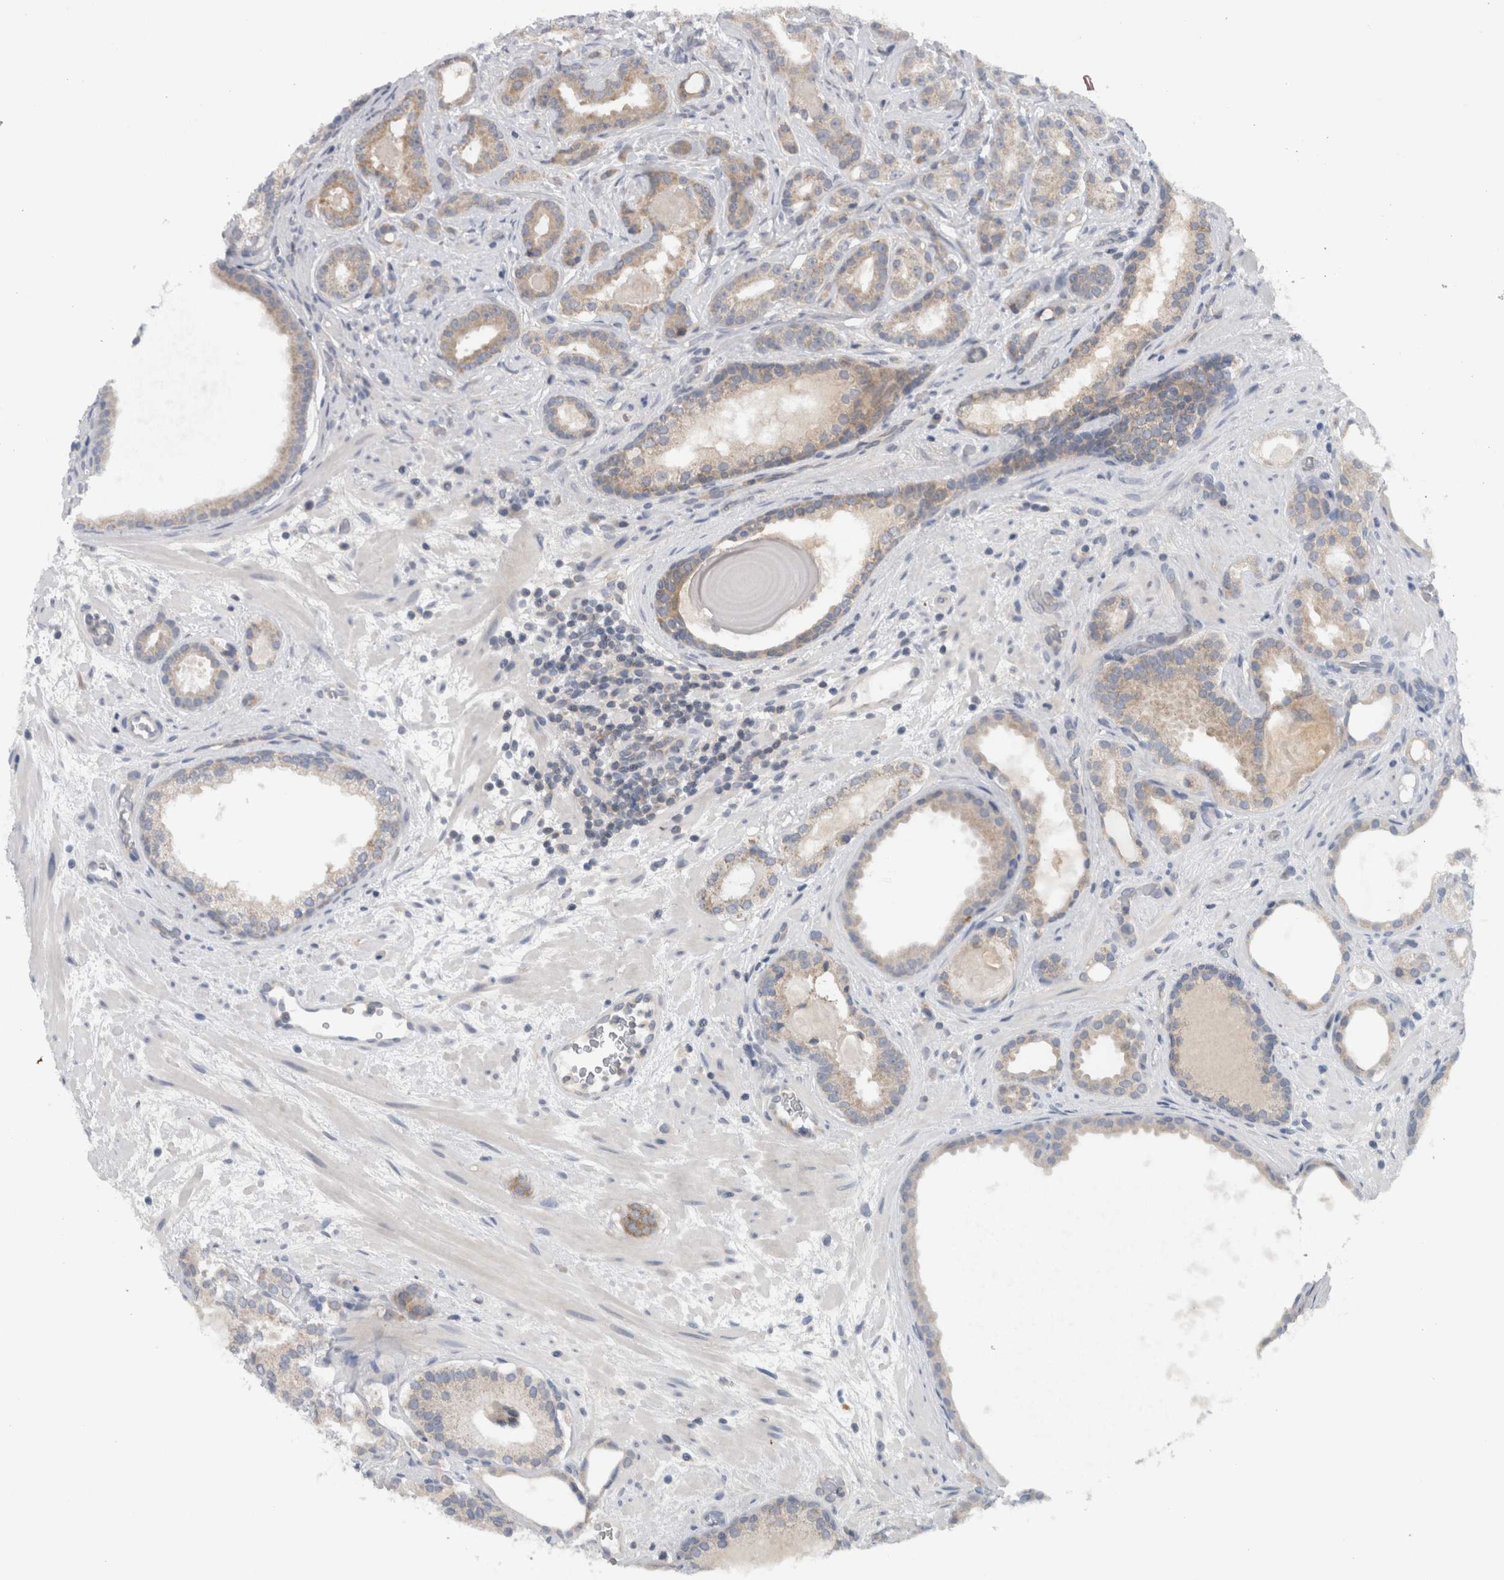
{"staining": {"intensity": "moderate", "quantity": "25%-75%", "location": "cytoplasmic/membranous"}, "tissue": "prostate cancer", "cell_type": "Tumor cells", "image_type": "cancer", "snomed": [{"axis": "morphology", "description": "Adenocarcinoma, High grade"}, {"axis": "topography", "description": "Prostate"}], "caption": "The immunohistochemical stain labels moderate cytoplasmic/membranous positivity in tumor cells of prostate high-grade adenocarcinoma tissue.", "gene": "PDCD2", "patient": {"sex": "male", "age": 60}}